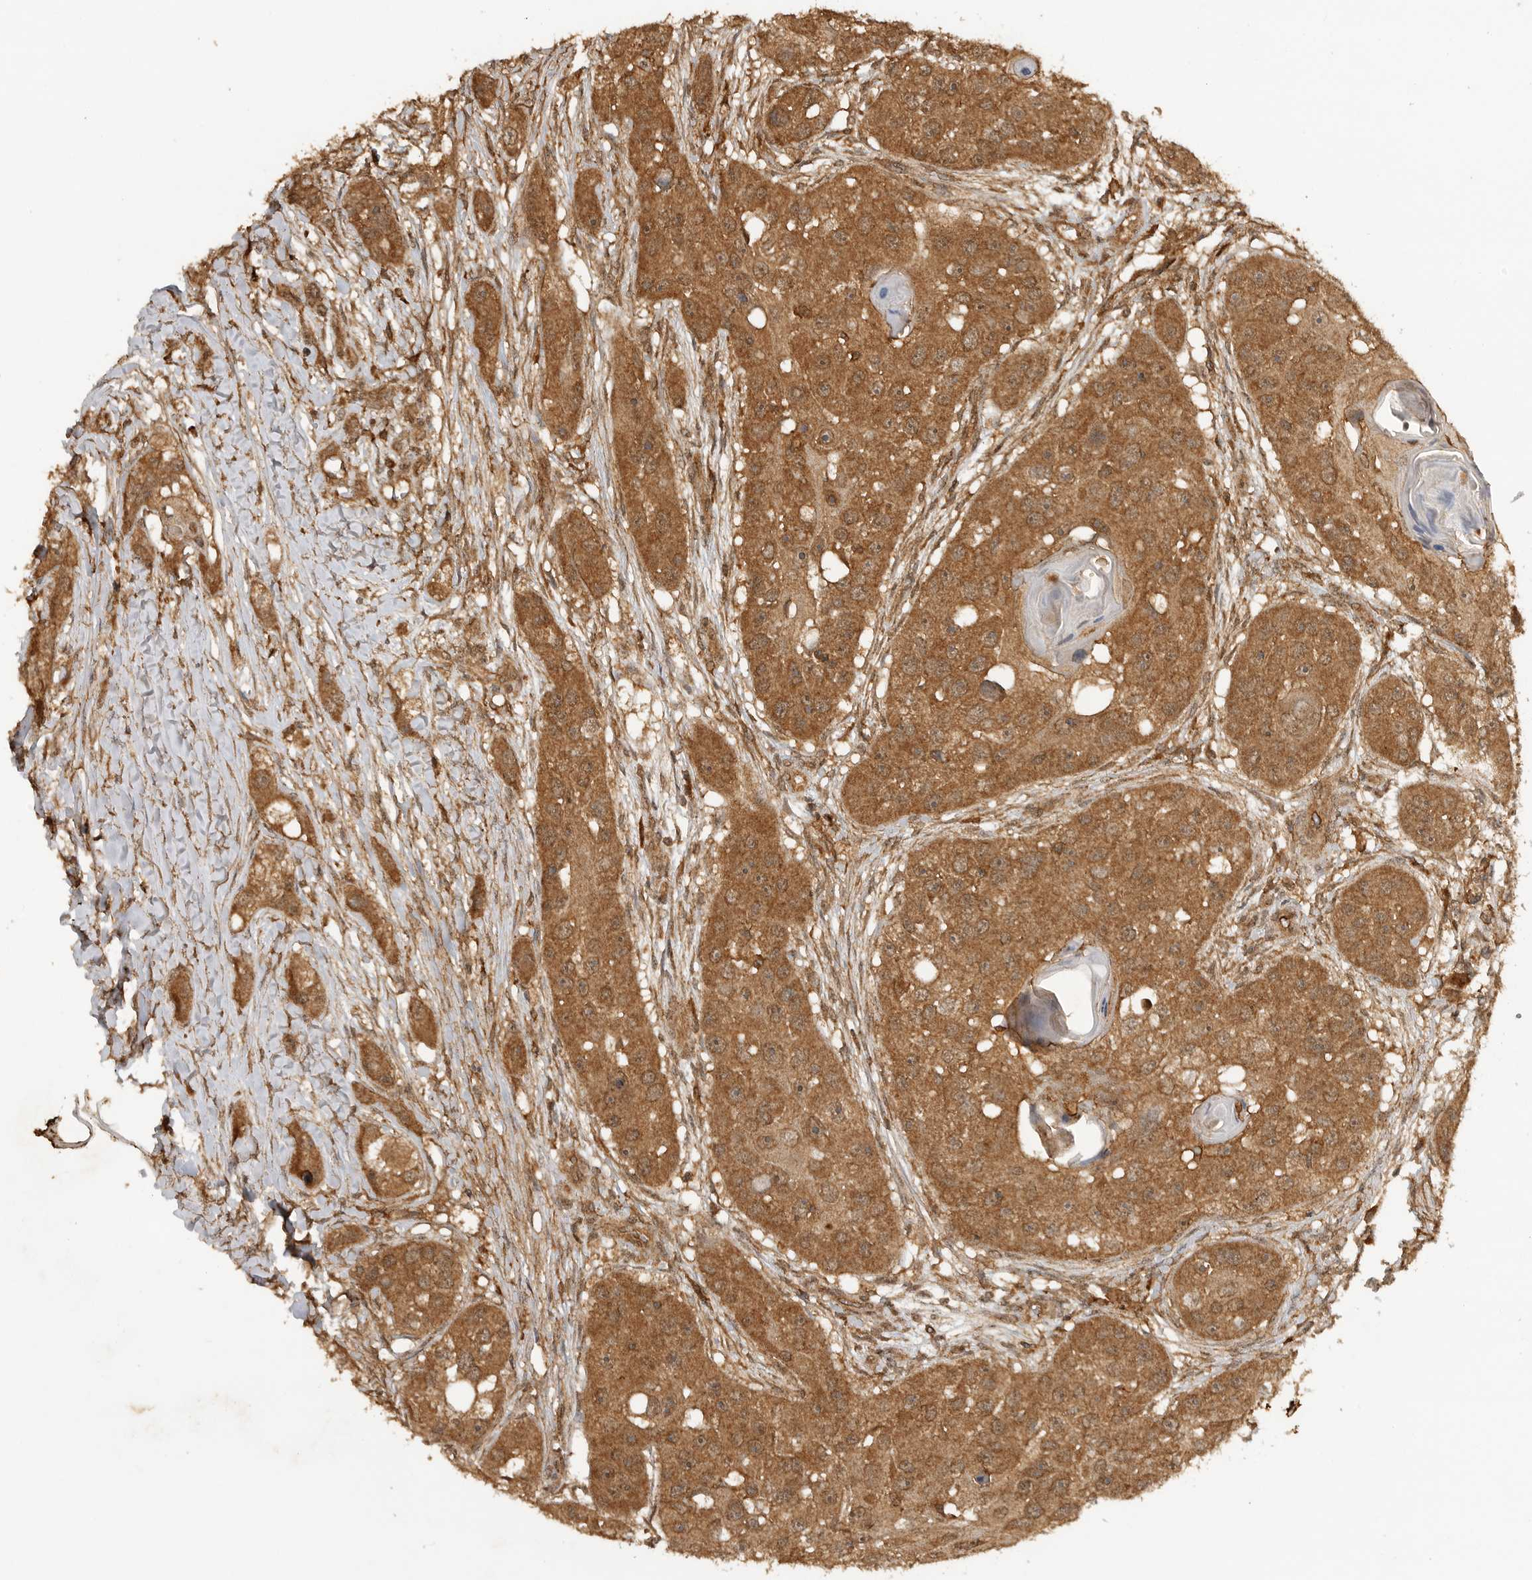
{"staining": {"intensity": "moderate", "quantity": ">75%", "location": "cytoplasmic/membranous"}, "tissue": "head and neck cancer", "cell_type": "Tumor cells", "image_type": "cancer", "snomed": [{"axis": "morphology", "description": "Normal tissue, NOS"}, {"axis": "morphology", "description": "Squamous cell carcinoma, NOS"}, {"axis": "topography", "description": "Skeletal muscle"}, {"axis": "topography", "description": "Head-Neck"}], "caption": "Human squamous cell carcinoma (head and neck) stained for a protein (brown) shows moderate cytoplasmic/membranous positive expression in about >75% of tumor cells.", "gene": "ICOSLG", "patient": {"sex": "male", "age": 51}}